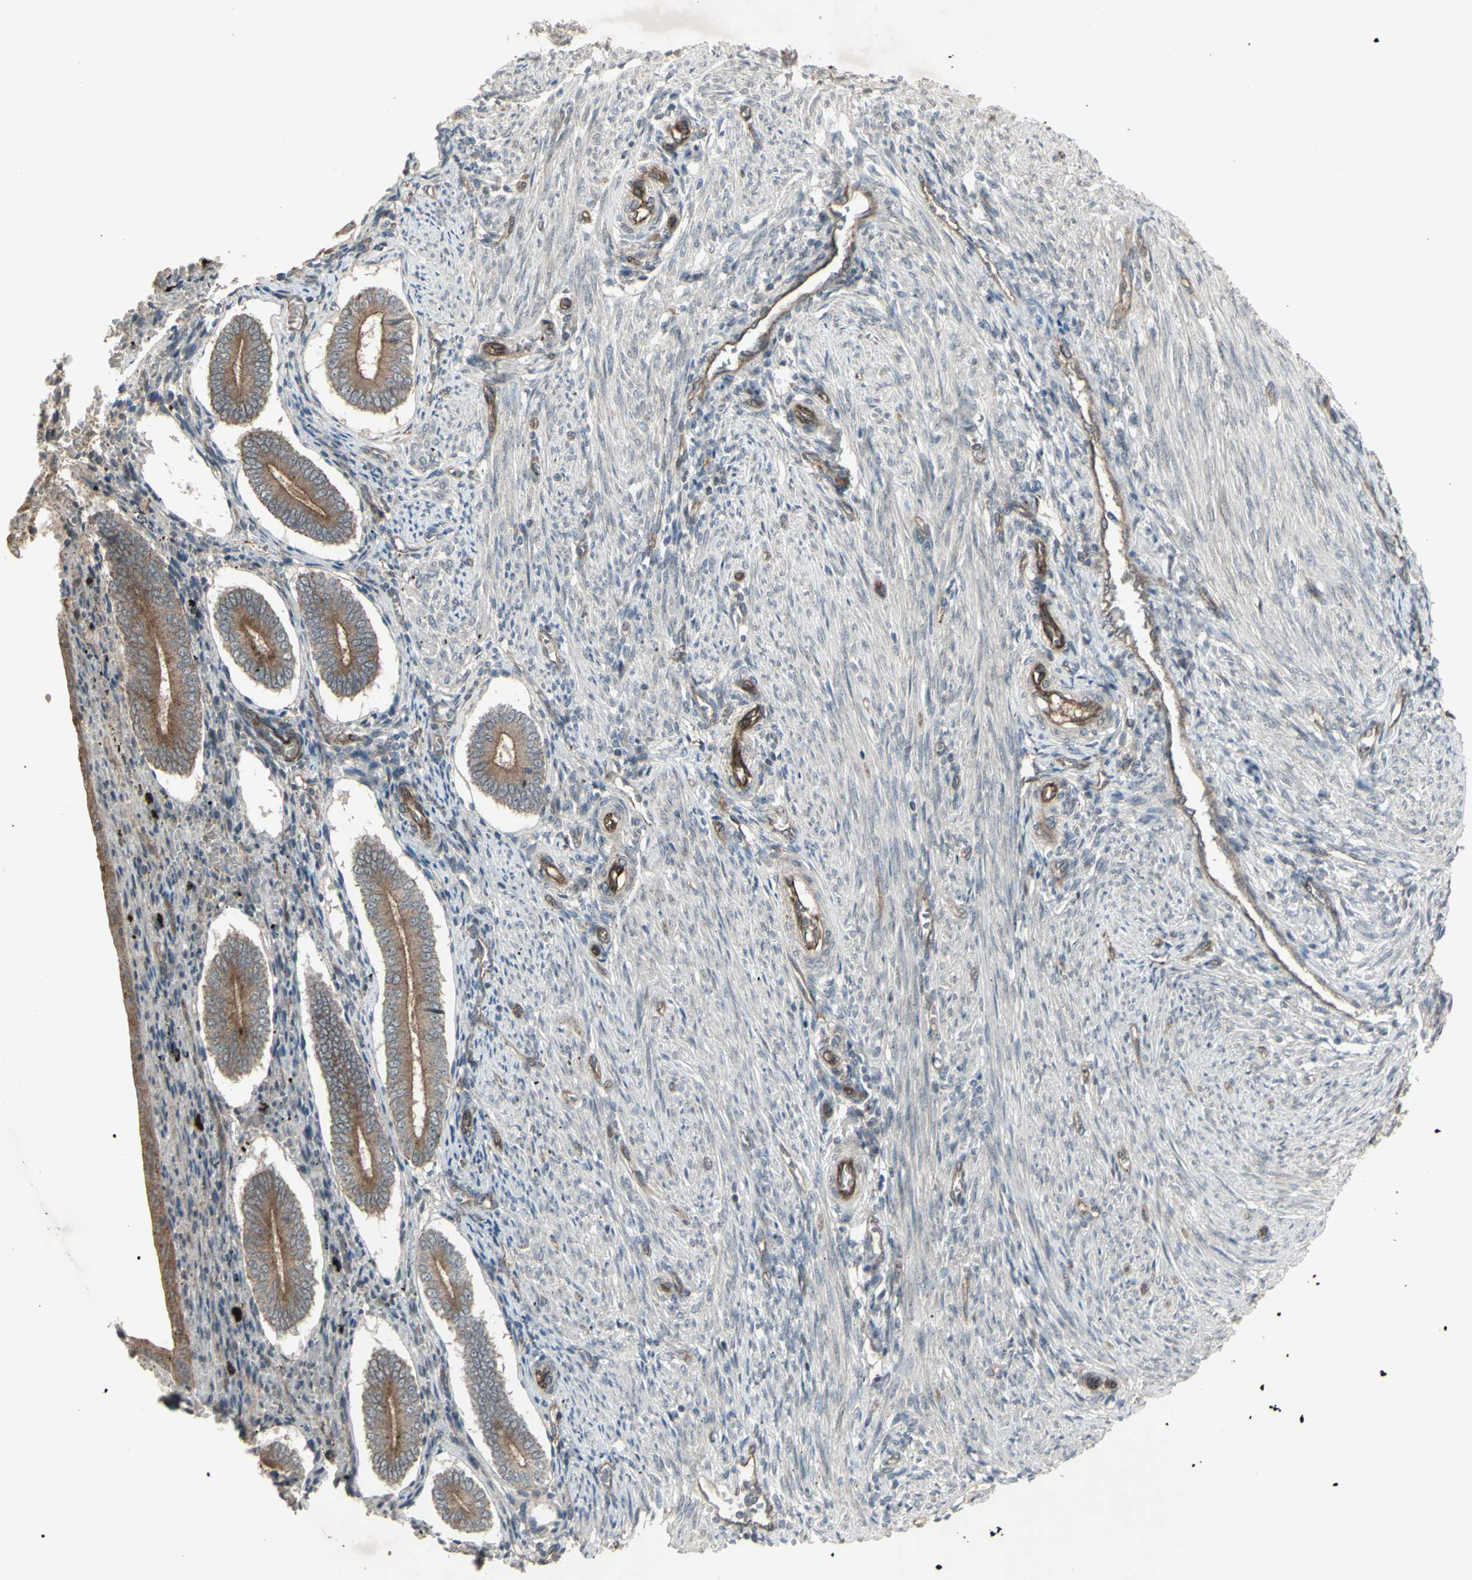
{"staining": {"intensity": "weak", "quantity": "25%-75%", "location": "cytoplasmic/membranous"}, "tissue": "endometrium", "cell_type": "Cells in endometrial stroma", "image_type": "normal", "snomed": [{"axis": "morphology", "description": "Normal tissue, NOS"}, {"axis": "topography", "description": "Endometrium"}], "caption": "Protein expression analysis of unremarkable endometrium displays weak cytoplasmic/membranous expression in approximately 25%-75% of cells in endometrial stroma. (DAB (3,3'-diaminobenzidine) IHC, brown staining for protein, blue staining for nuclei).", "gene": "JAG1", "patient": {"sex": "female", "age": 42}}